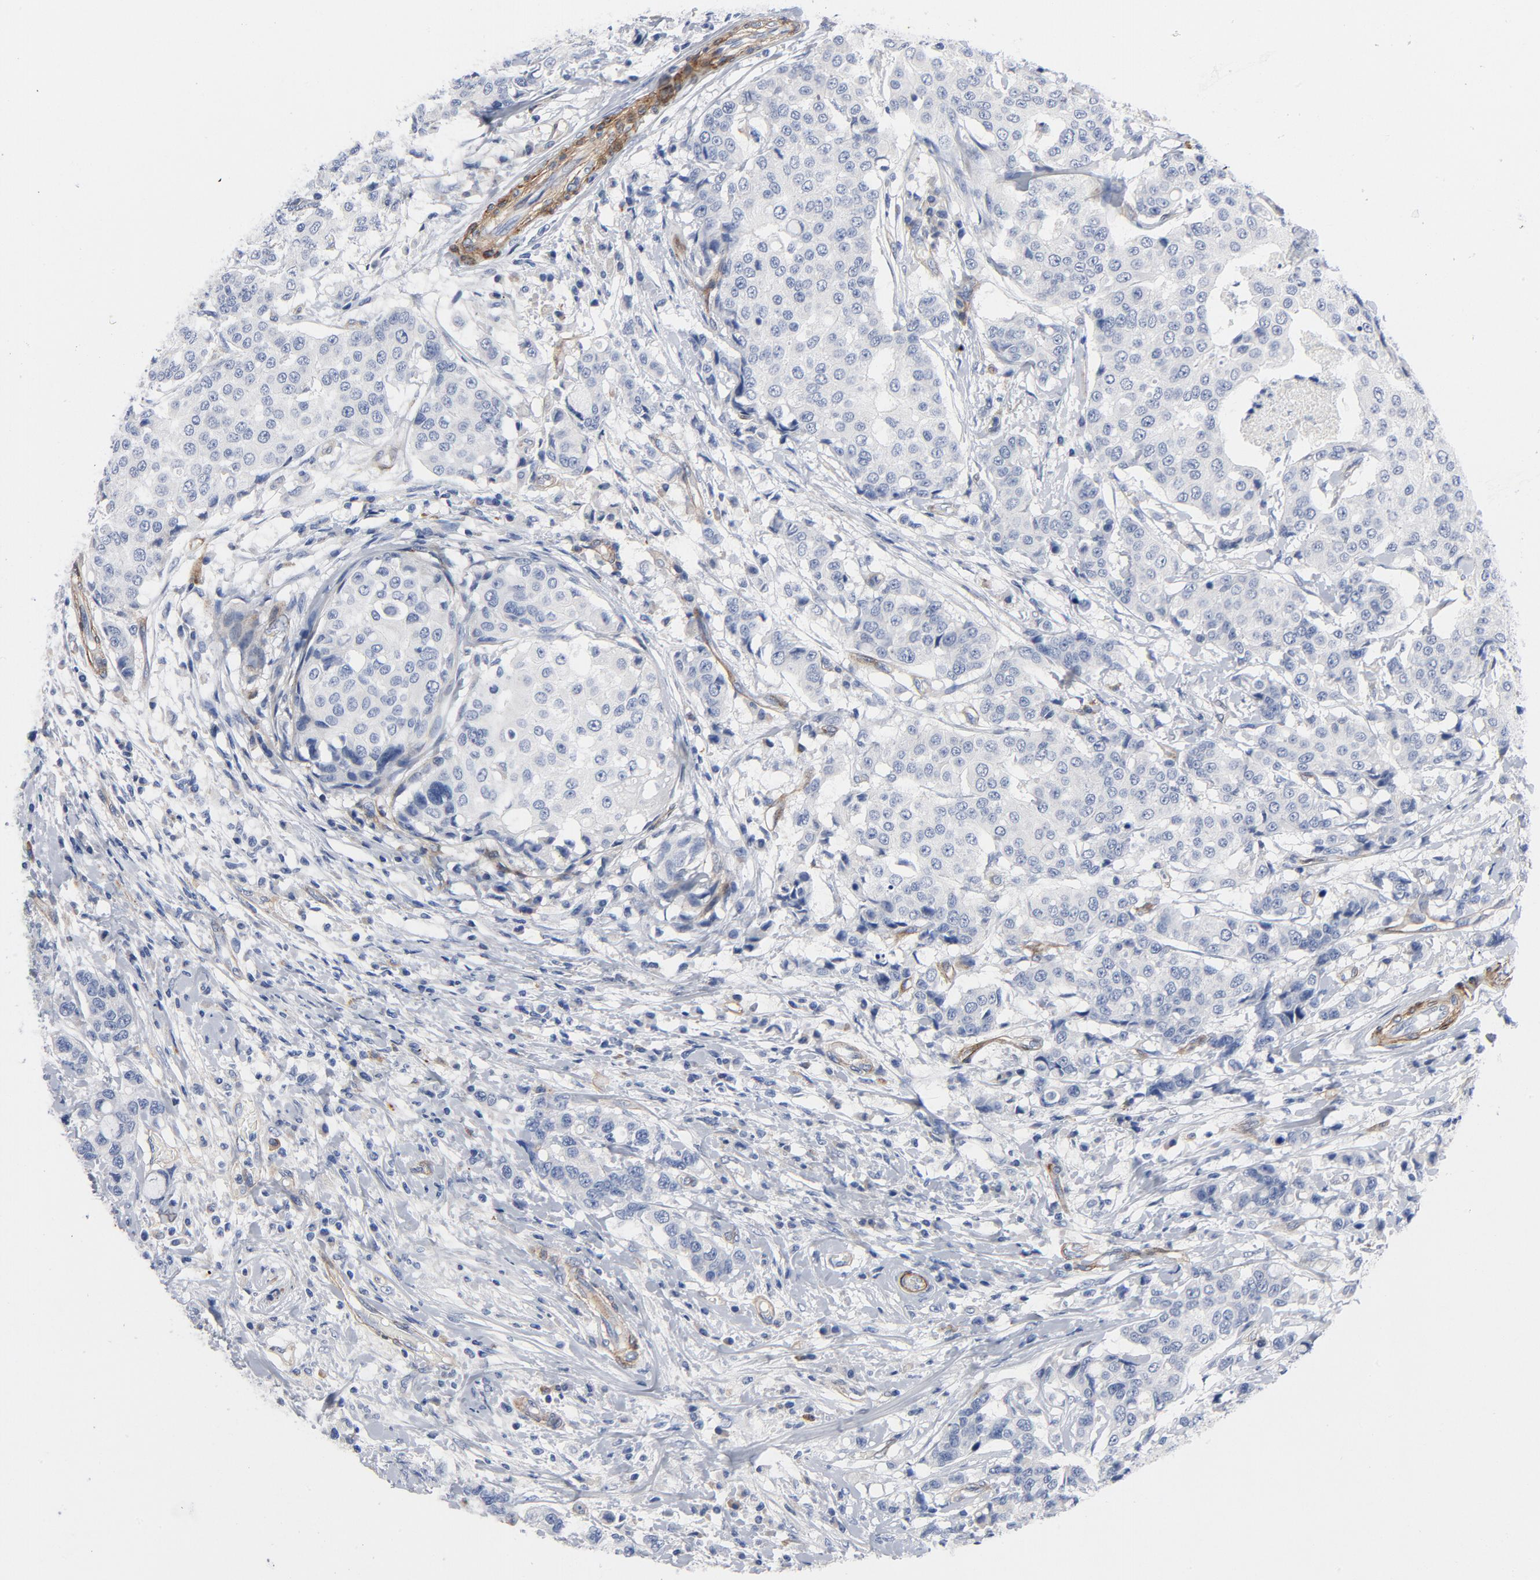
{"staining": {"intensity": "negative", "quantity": "none", "location": "none"}, "tissue": "breast cancer", "cell_type": "Tumor cells", "image_type": "cancer", "snomed": [{"axis": "morphology", "description": "Duct carcinoma"}, {"axis": "topography", "description": "Breast"}], "caption": "The histopathology image exhibits no significant staining in tumor cells of breast cancer. (Stains: DAB (3,3'-diaminobenzidine) immunohistochemistry (IHC) with hematoxylin counter stain, Microscopy: brightfield microscopy at high magnification).", "gene": "LAMC1", "patient": {"sex": "female", "age": 27}}